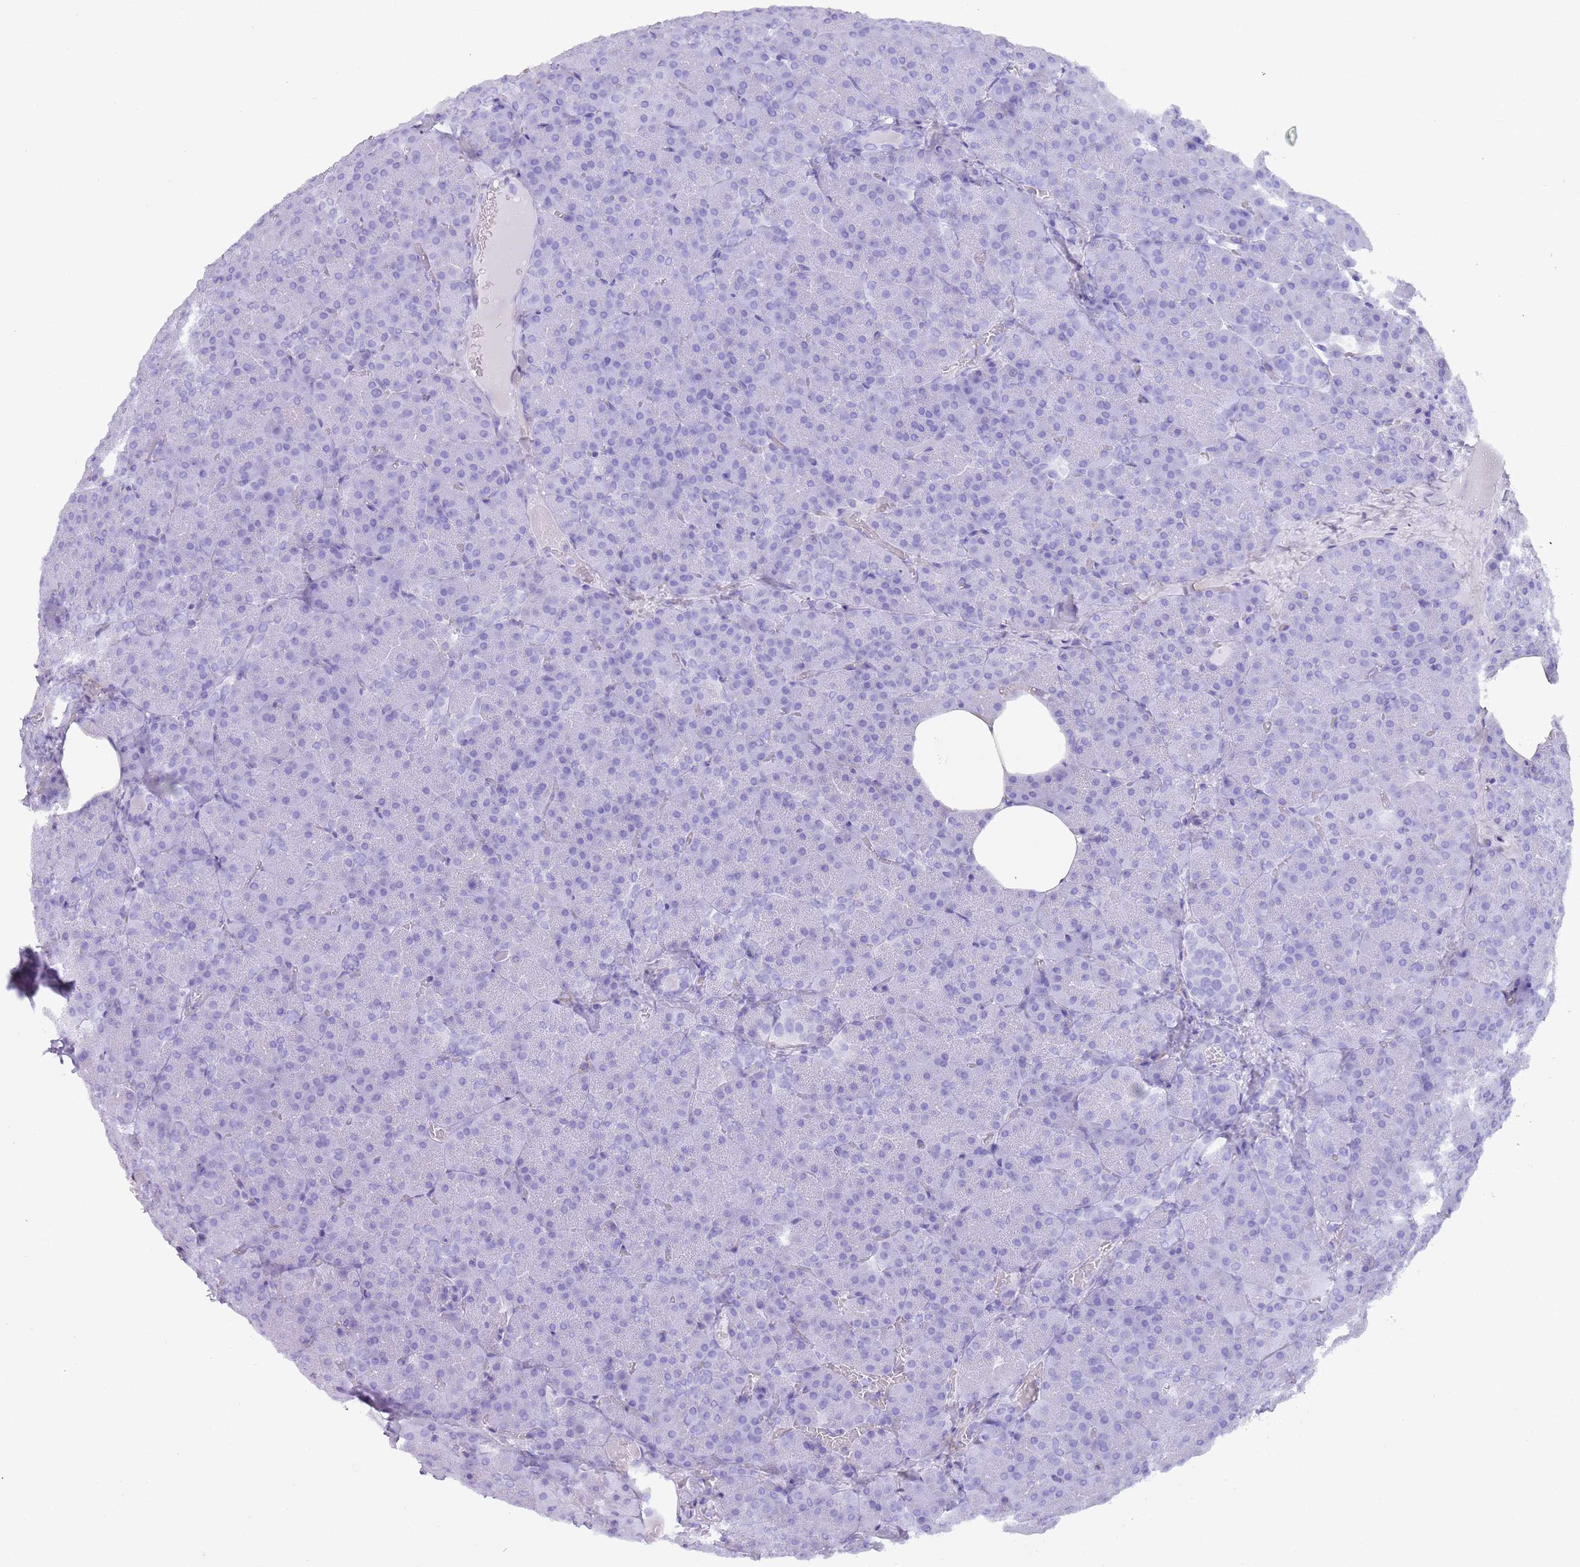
{"staining": {"intensity": "negative", "quantity": "none", "location": "none"}, "tissue": "pancreas", "cell_type": "Exocrine glandular cells", "image_type": "normal", "snomed": [{"axis": "morphology", "description": "Normal tissue, NOS"}, {"axis": "morphology", "description": "Carcinoid, malignant, NOS"}, {"axis": "topography", "description": "Pancreas"}], "caption": "IHC image of benign pancreas: human pancreas stained with DAB (3,3'-diaminobenzidine) reveals no significant protein staining in exocrine glandular cells. (Stains: DAB immunohistochemistry (IHC) with hematoxylin counter stain, Microscopy: brightfield microscopy at high magnification).", "gene": "MYADML2", "patient": {"sex": "female", "age": 35}}